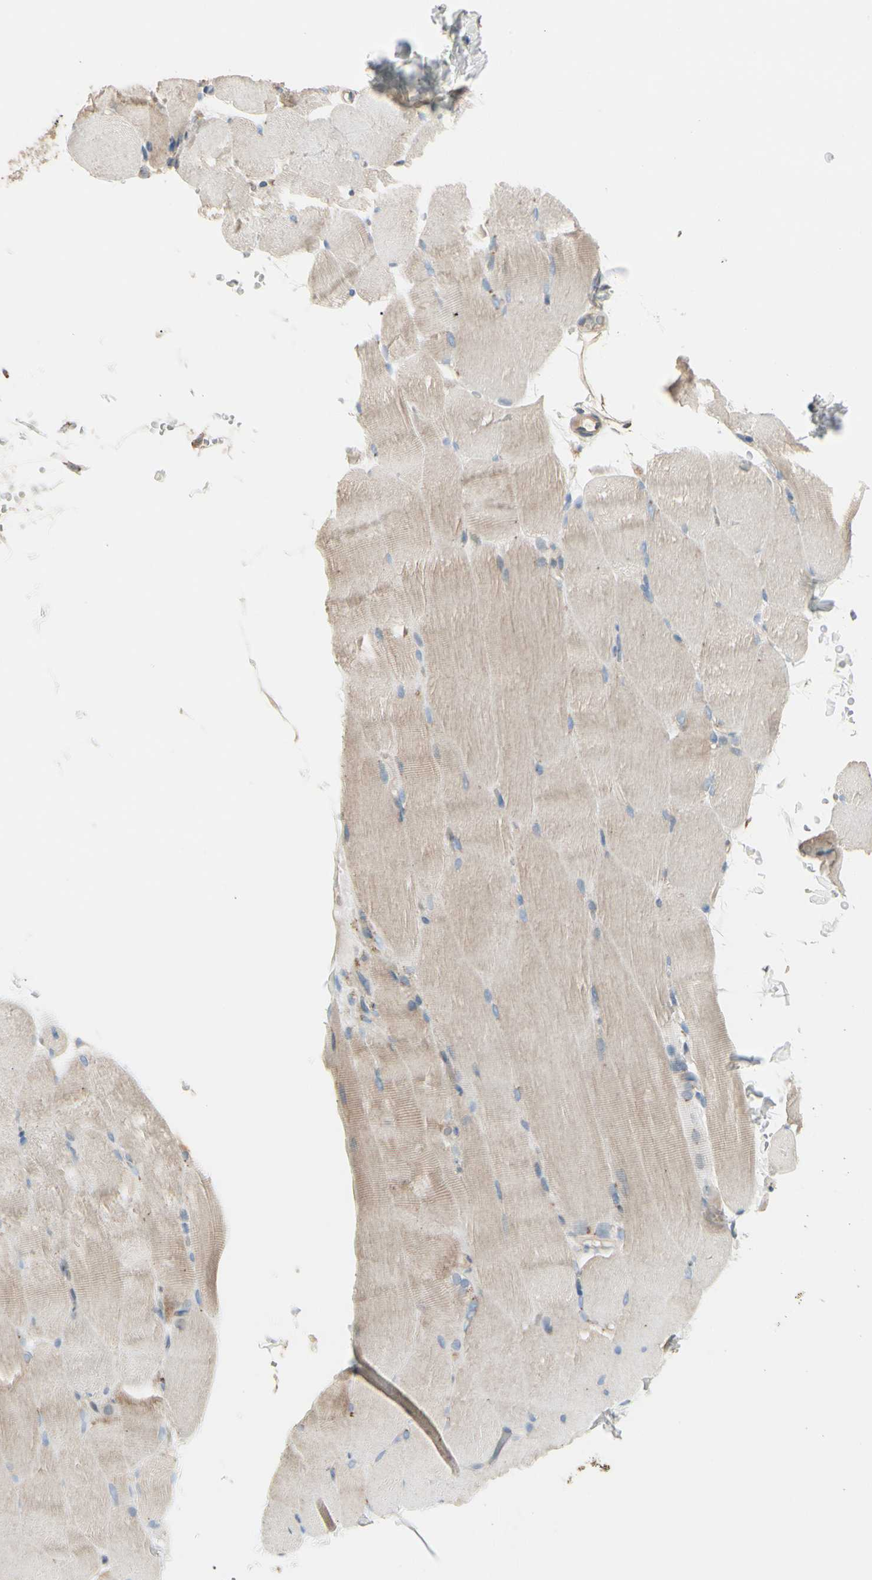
{"staining": {"intensity": "weak", "quantity": ">75%", "location": "cytoplasmic/membranous"}, "tissue": "skeletal muscle", "cell_type": "Myocytes", "image_type": "normal", "snomed": [{"axis": "morphology", "description": "Normal tissue, NOS"}, {"axis": "topography", "description": "Skeletal muscle"}, {"axis": "topography", "description": "Parathyroid gland"}], "caption": "Immunohistochemistry histopathology image of normal human skeletal muscle stained for a protein (brown), which displays low levels of weak cytoplasmic/membranous staining in approximately >75% of myocytes.", "gene": "EPHA3", "patient": {"sex": "female", "age": 37}}